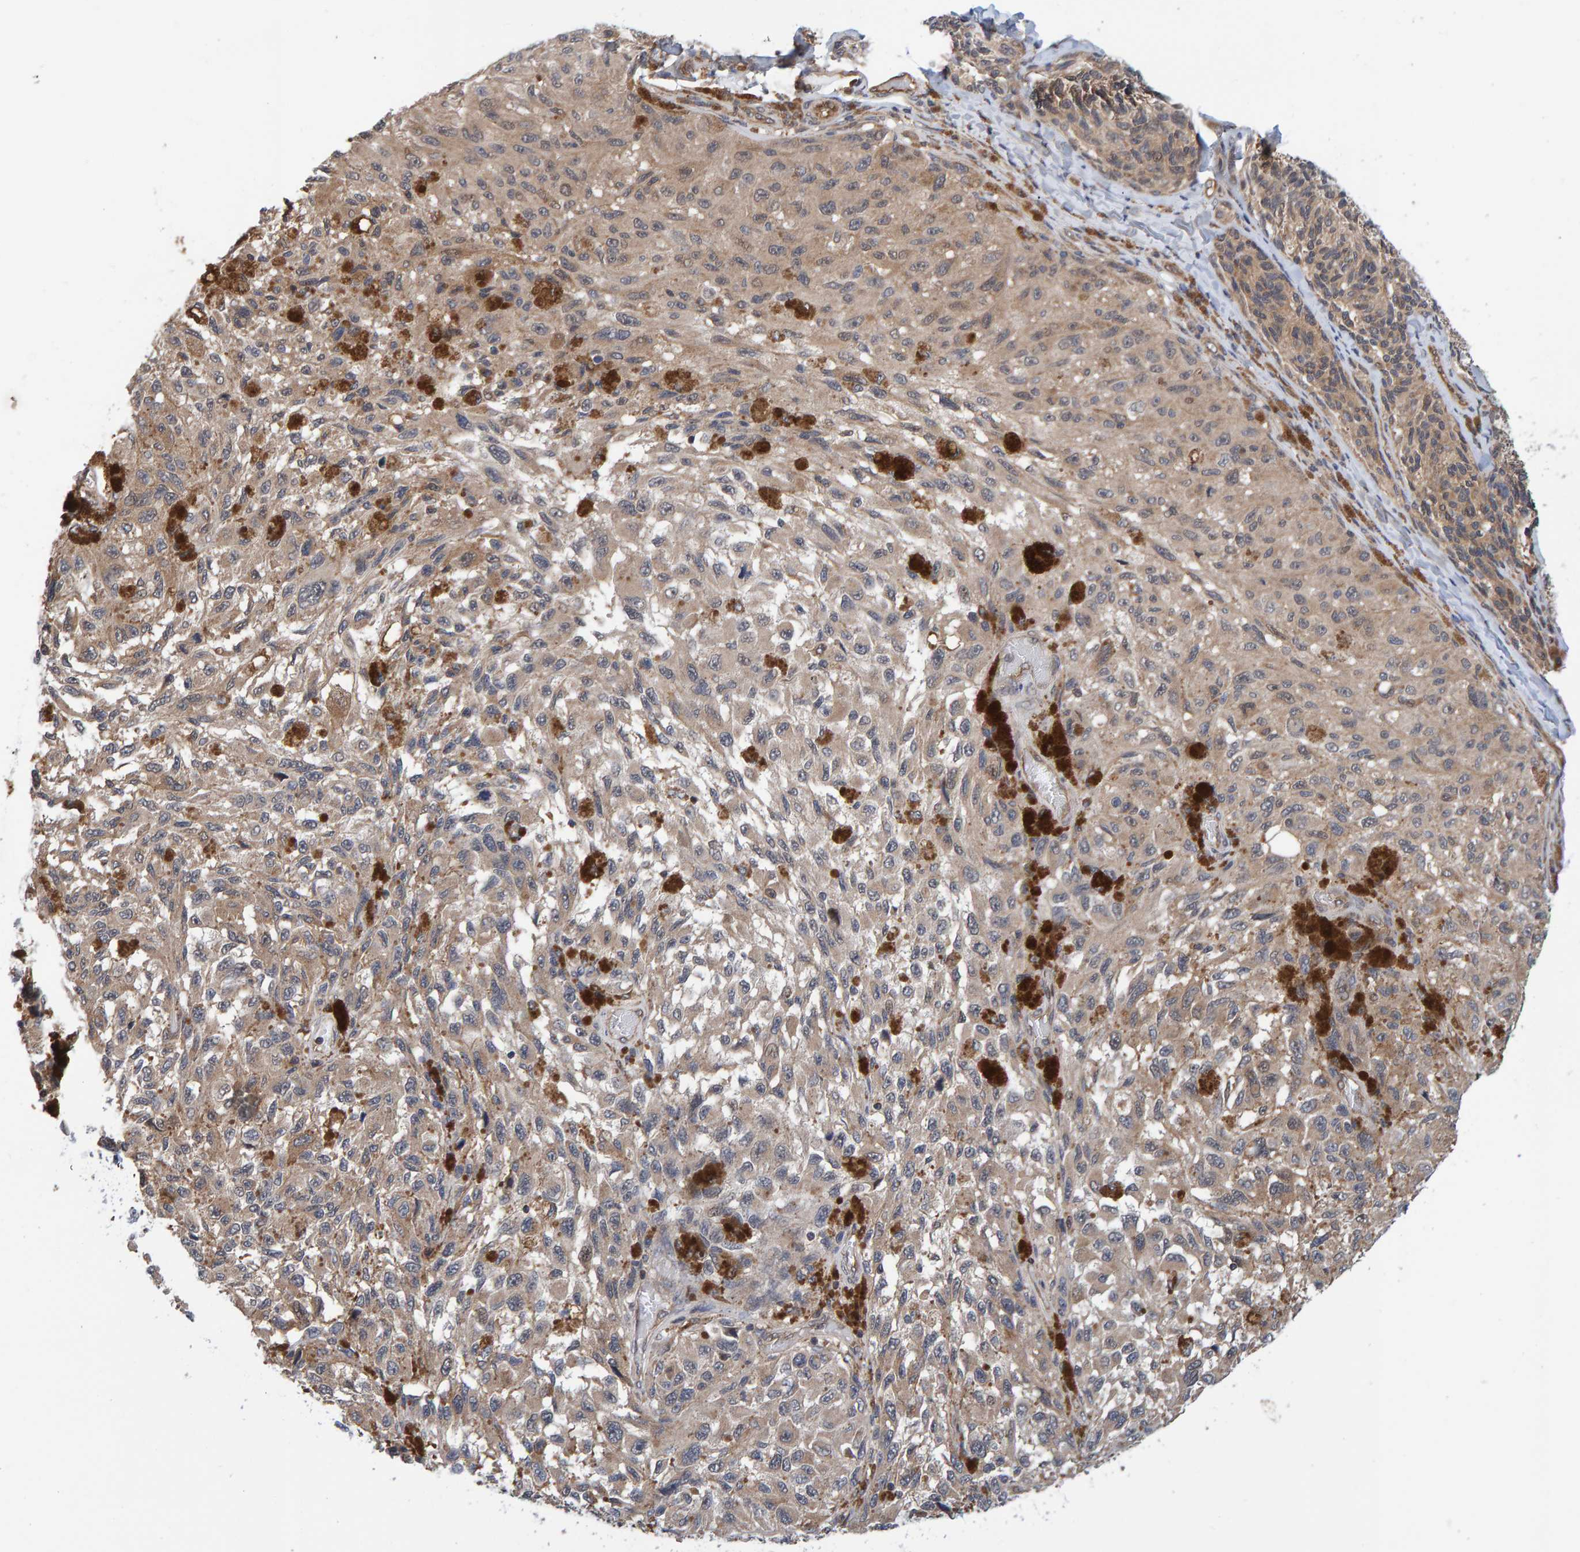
{"staining": {"intensity": "moderate", "quantity": ">75%", "location": "cytoplasmic/membranous"}, "tissue": "melanoma", "cell_type": "Tumor cells", "image_type": "cancer", "snomed": [{"axis": "morphology", "description": "Malignant melanoma, NOS"}, {"axis": "topography", "description": "Skin"}], "caption": "Protein expression analysis of malignant melanoma reveals moderate cytoplasmic/membranous expression in about >75% of tumor cells.", "gene": "SCRN2", "patient": {"sex": "female", "age": 73}}